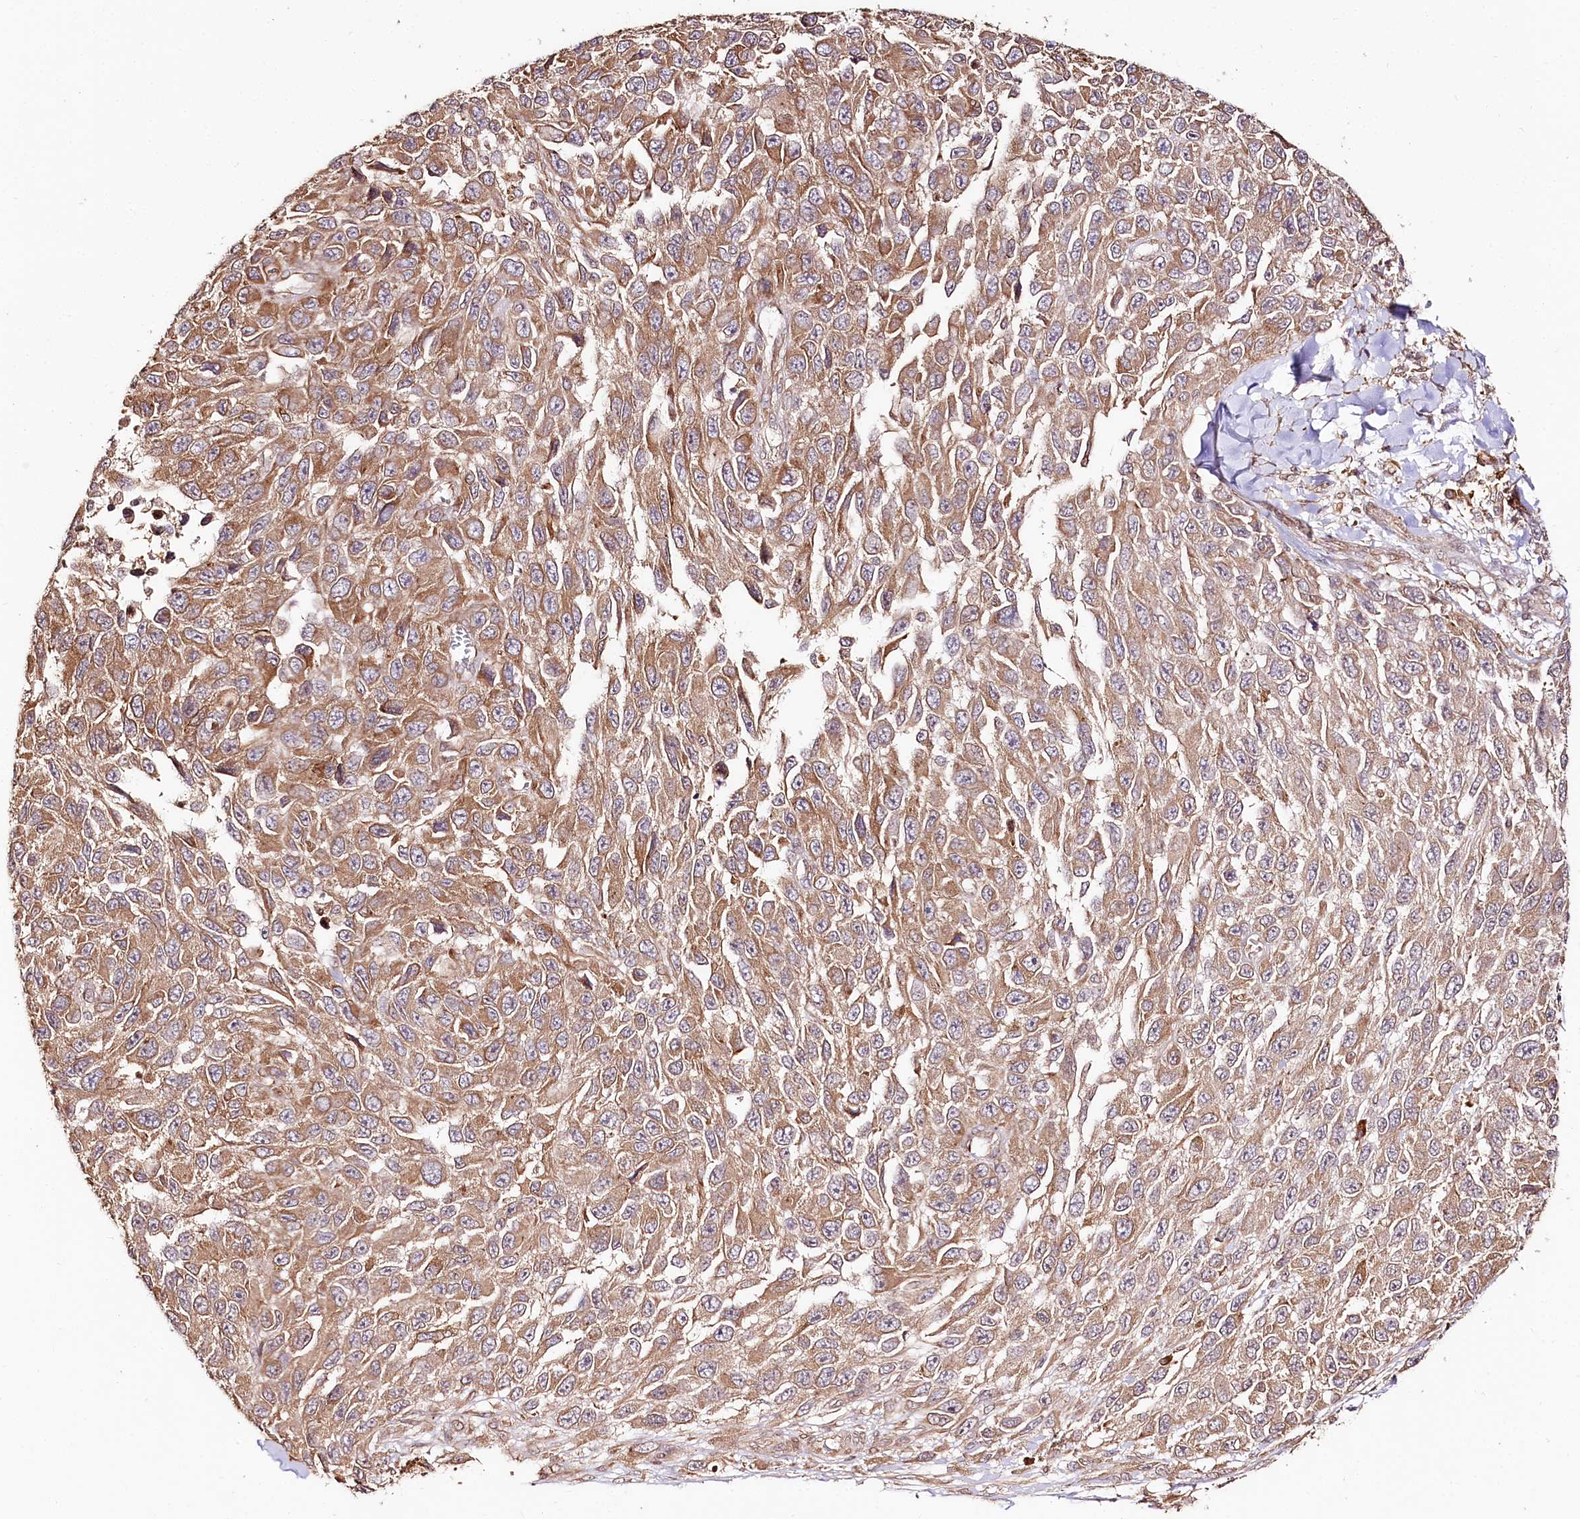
{"staining": {"intensity": "moderate", "quantity": ">75%", "location": "cytoplasmic/membranous"}, "tissue": "melanoma", "cell_type": "Tumor cells", "image_type": "cancer", "snomed": [{"axis": "morphology", "description": "Normal tissue, NOS"}, {"axis": "morphology", "description": "Malignant melanoma, NOS"}, {"axis": "topography", "description": "Skin"}], "caption": "The micrograph displays staining of malignant melanoma, revealing moderate cytoplasmic/membranous protein staining (brown color) within tumor cells. The staining was performed using DAB, with brown indicating positive protein expression. Nuclei are stained blue with hematoxylin.", "gene": "ENSG00000144785", "patient": {"sex": "female", "age": 96}}